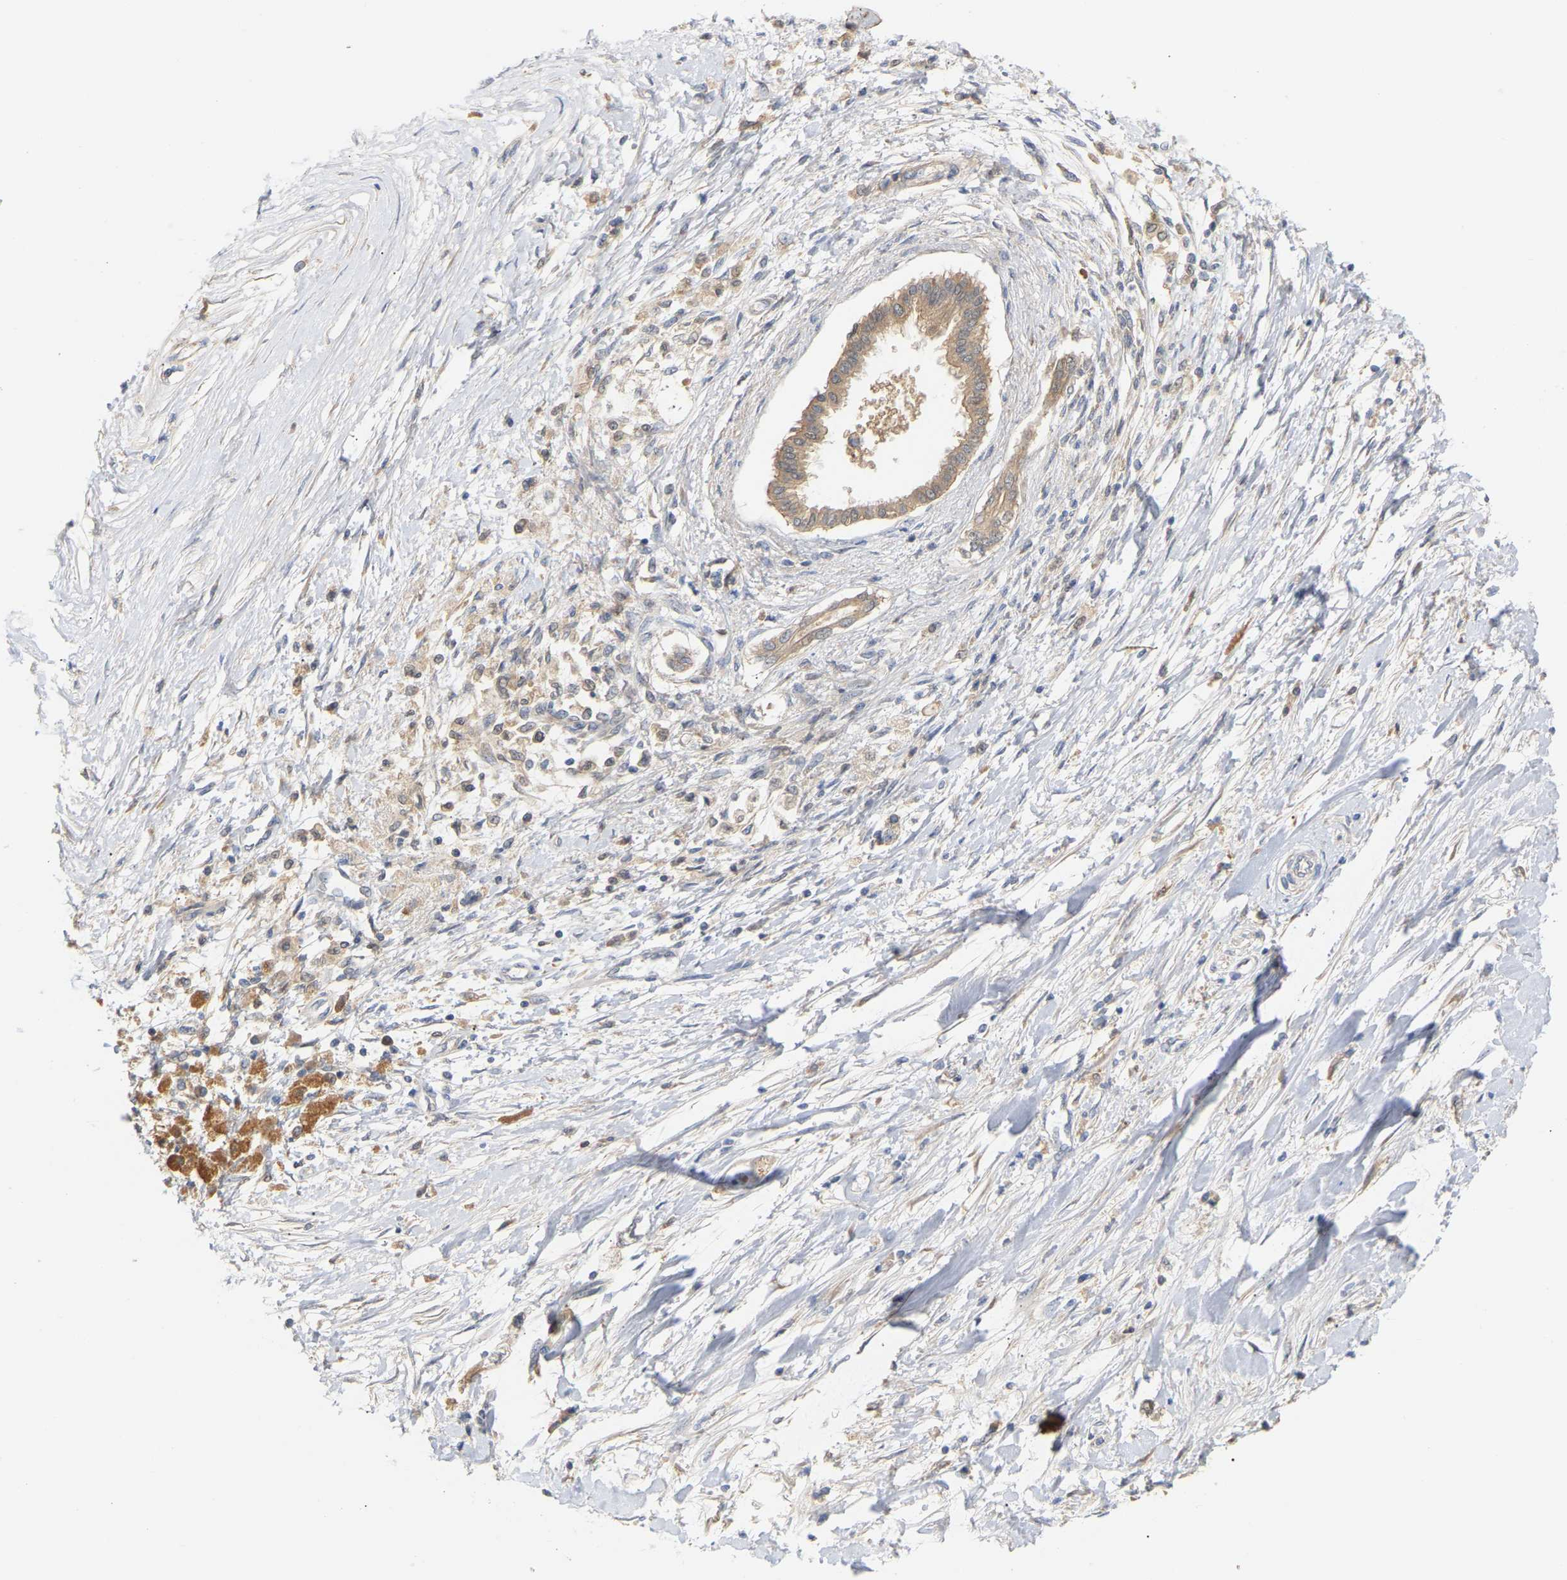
{"staining": {"intensity": "weak", "quantity": ">75%", "location": "cytoplasmic/membranous"}, "tissue": "pancreatic cancer", "cell_type": "Tumor cells", "image_type": "cancer", "snomed": [{"axis": "morphology", "description": "Adenocarcinoma, NOS"}, {"axis": "topography", "description": "Pancreas"}], "caption": "This is a photomicrograph of immunohistochemistry staining of pancreatic adenocarcinoma, which shows weak positivity in the cytoplasmic/membranous of tumor cells.", "gene": "TPMT", "patient": {"sex": "male", "age": 56}}